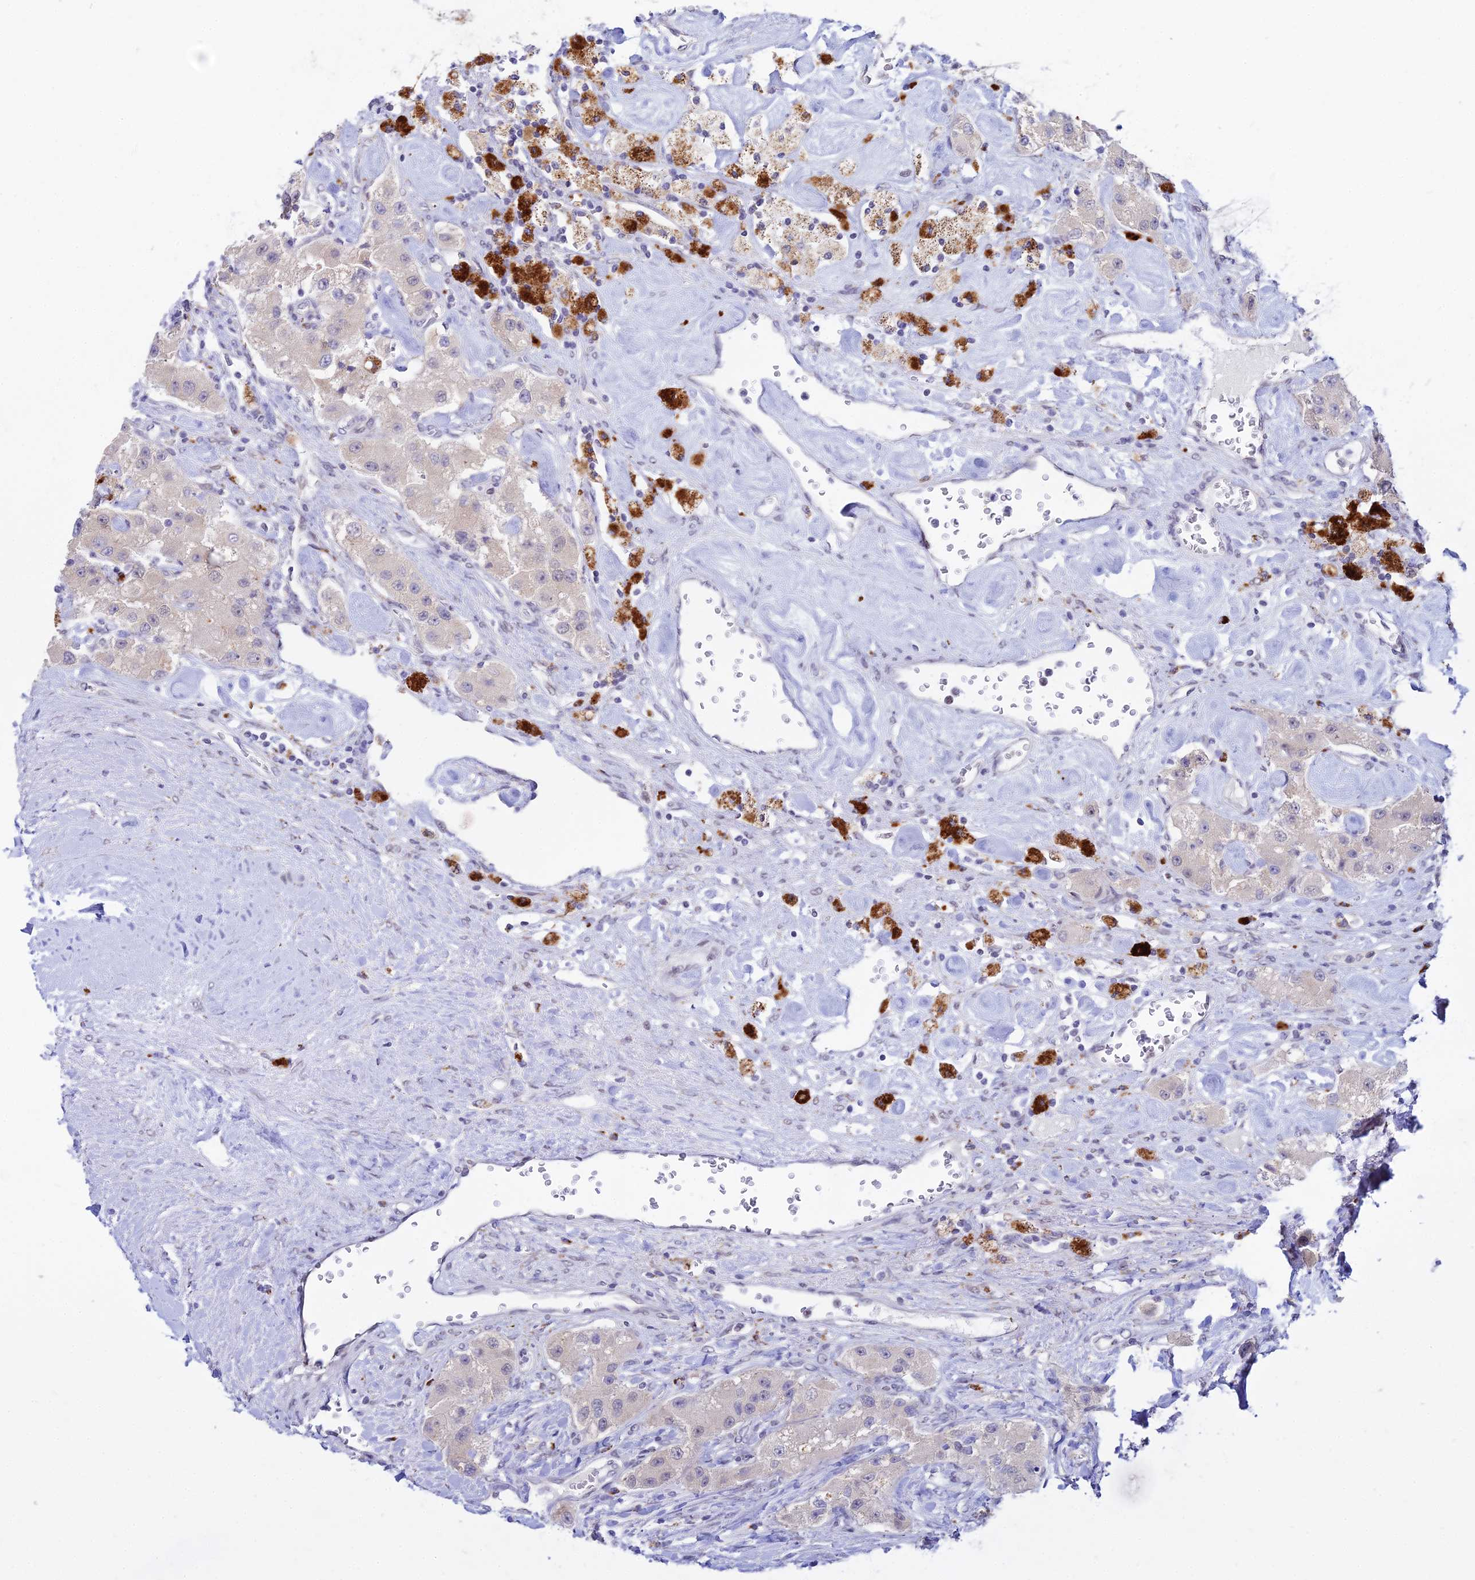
{"staining": {"intensity": "negative", "quantity": "none", "location": "none"}, "tissue": "carcinoid", "cell_type": "Tumor cells", "image_type": "cancer", "snomed": [{"axis": "morphology", "description": "Carcinoid, malignant, NOS"}, {"axis": "topography", "description": "Pancreas"}], "caption": "Human malignant carcinoid stained for a protein using IHC reveals no staining in tumor cells.", "gene": "C6orf163", "patient": {"sex": "male", "age": 41}}